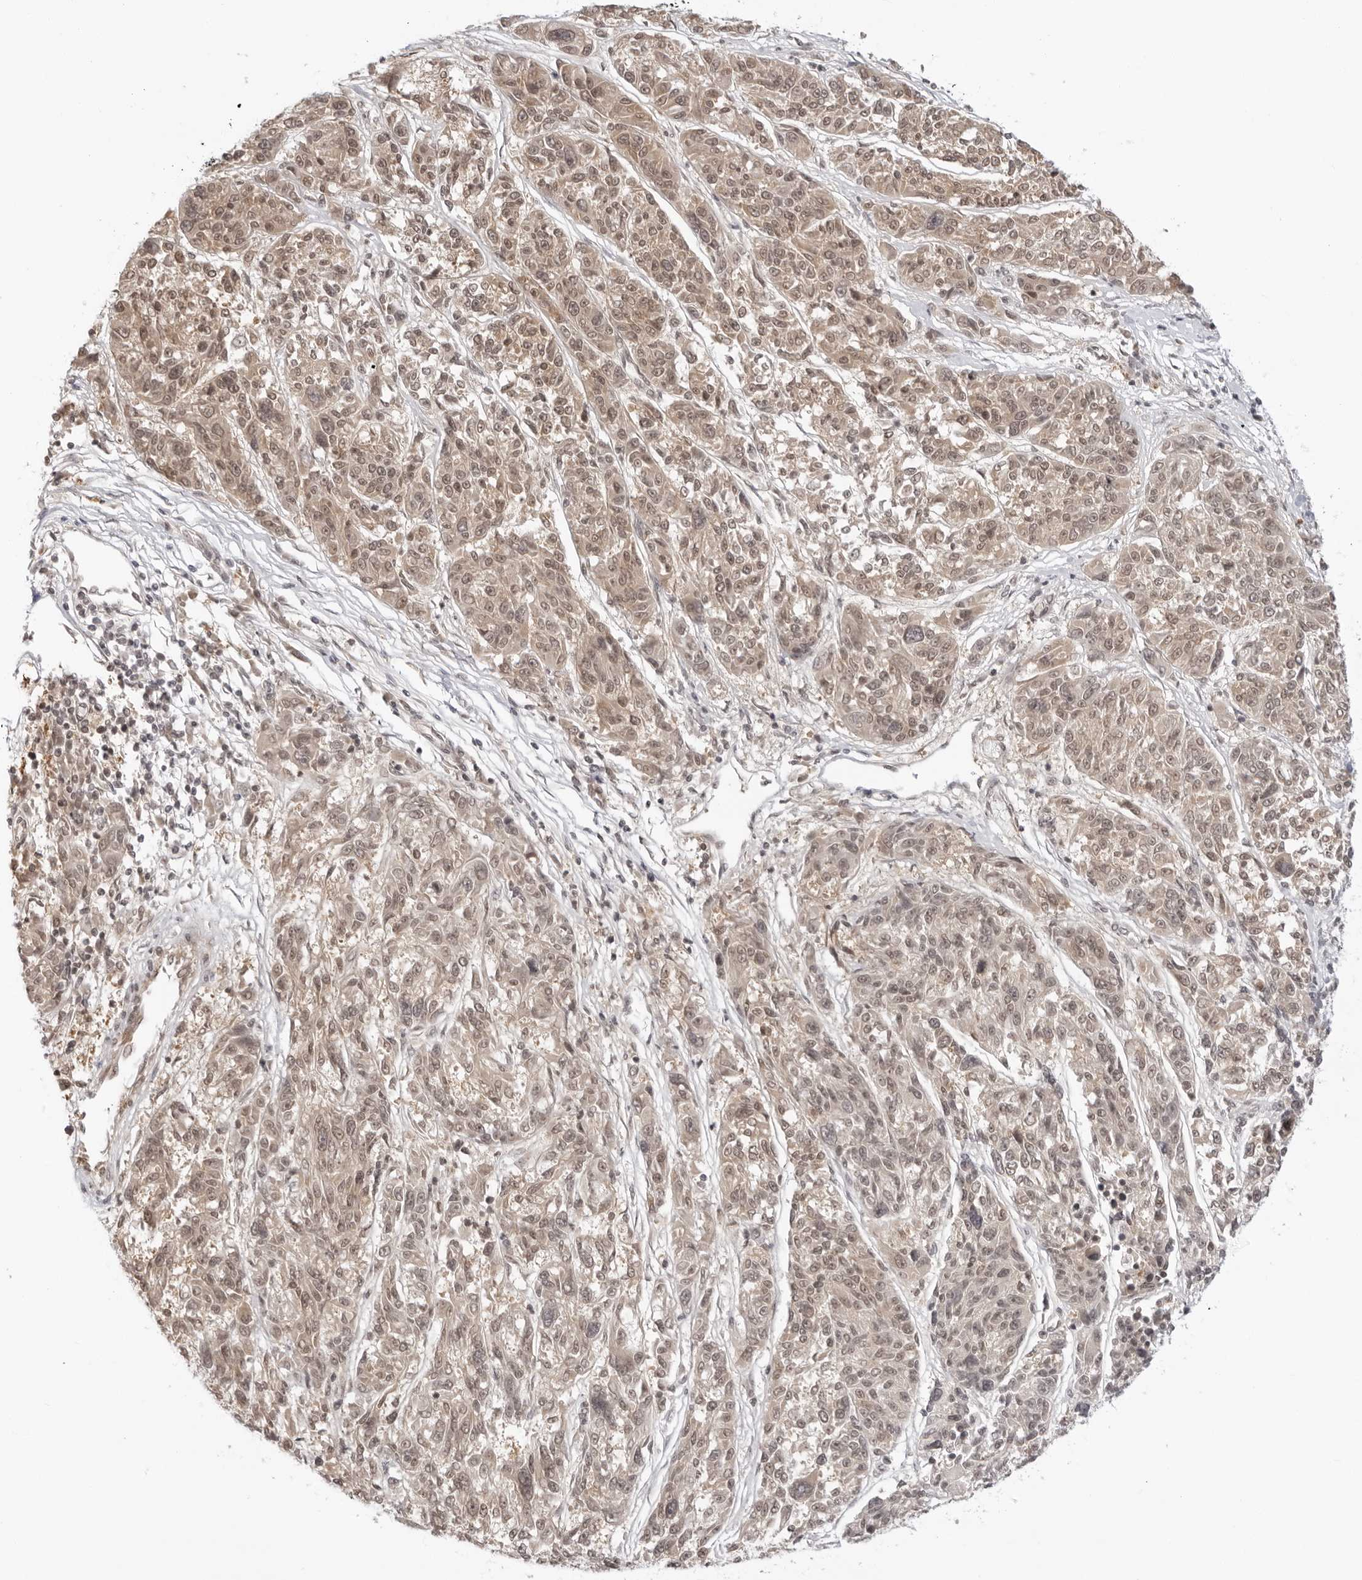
{"staining": {"intensity": "weak", "quantity": ">75%", "location": "cytoplasmic/membranous,nuclear"}, "tissue": "melanoma", "cell_type": "Tumor cells", "image_type": "cancer", "snomed": [{"axis": "morphology", "description": "Malignant melanoma, NOS"}, {"axis": "topography", "description": "Skin"}], "caption": "Tumor cells reveal low levels of weak cytoplasmic/membranous and nuclear expression in approximately >75% of cells in human melanoma.", "gene": "PRRC2C", "patient": {"sex": "male", "age": 53}}